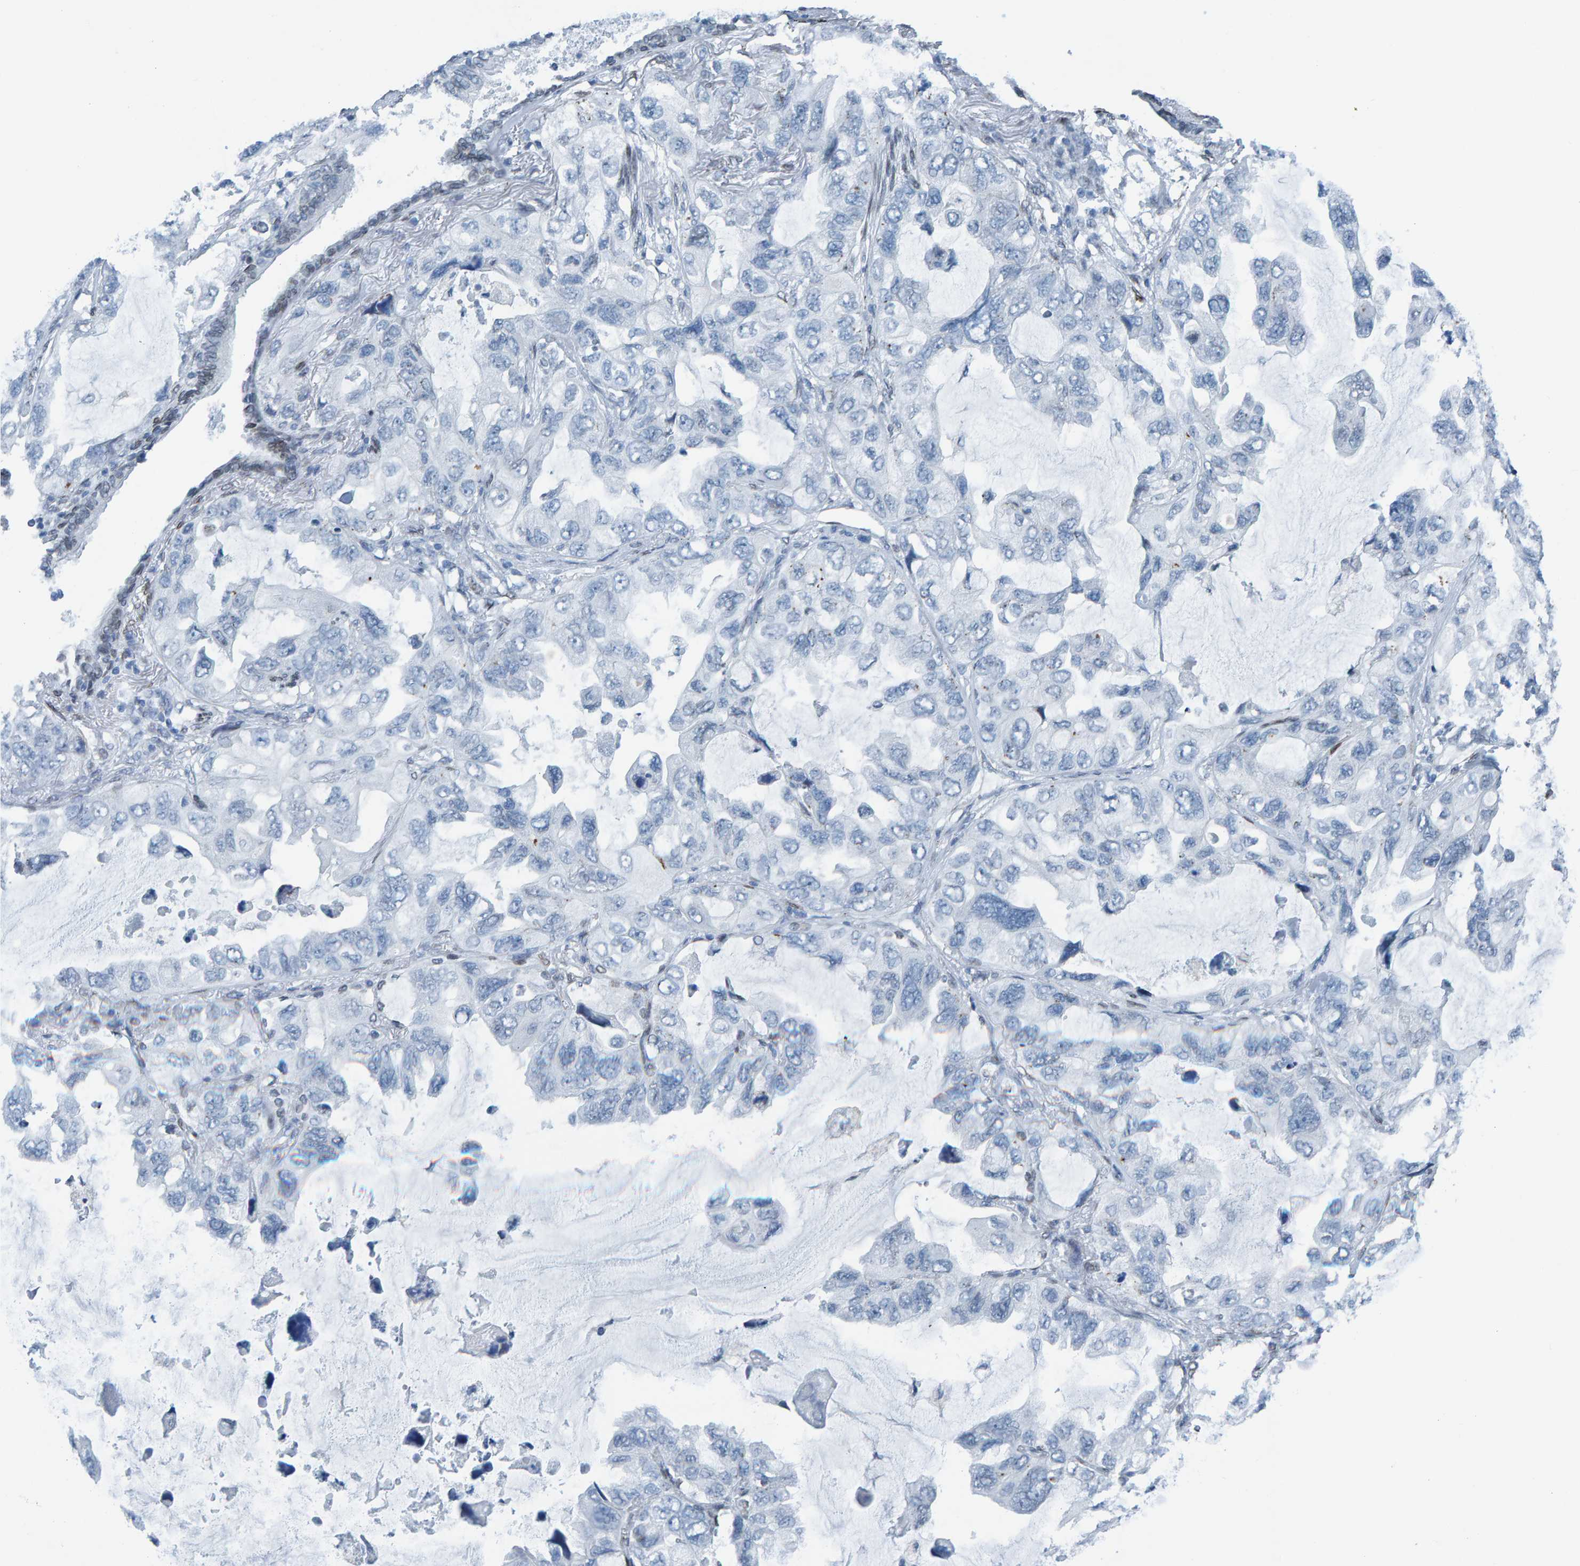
{"staining": {"intensity": "negative", "quantity": "none", "location": "none"}, "tissue": "lung cancer", "cell_type": "Tumor cells", "image_type": "cancer", "snomed": [{"axis": "morphology", "description": "Squamous cell carcinoma, NOS"}, {"axis": "topography", "description": "Lung"}], "caption": "Human lung cancer stained for a protein using immunohistochemistry shows no staining in tumor cells.", "gene": "LMNB2", "patient": {"sex": "female", "age": 73}}